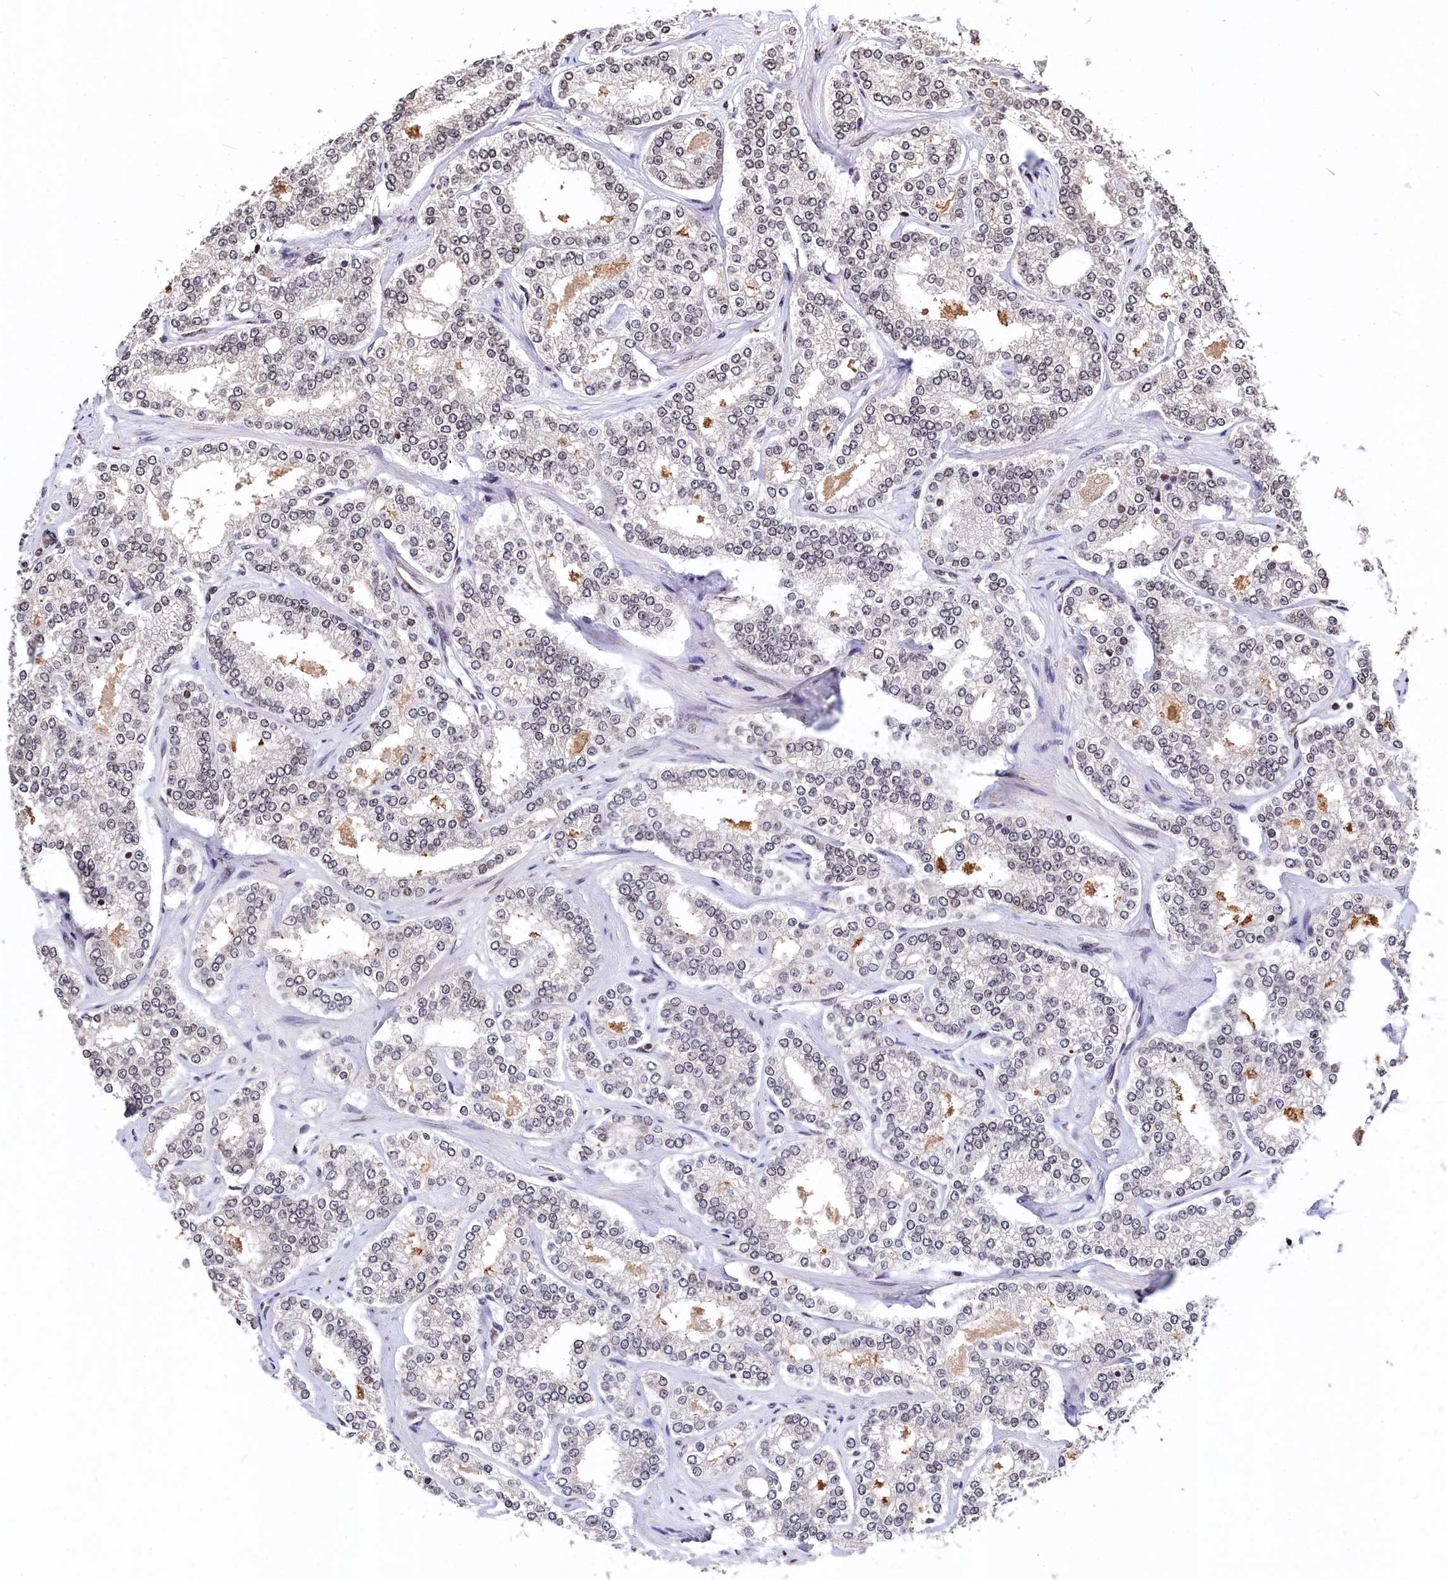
{"staining": {"intensity": "negative", "quantity": "none", "location": "none"}, "tissue": "prostate cancer", "cell_type": "Tumor cells", "image_type": "cancer", "snomed": [{"axis": "morphology", "description": "Normal tissue, NOS"}, {"axis": "morphology", "description": "Adenocarcinoma, High grade"}, {"axis": "topography", "description": "Prostate"}], "caption": "High magnification brightfield microscopy of prostate cancer stained with DAB (3,3'-diaminobenzidine) (brown) and counterstained with hematoxylin (blue): tumor cells show no significant staining.", "gene": "FAM217B", "patient": {"sex": "male", "age": 83}}